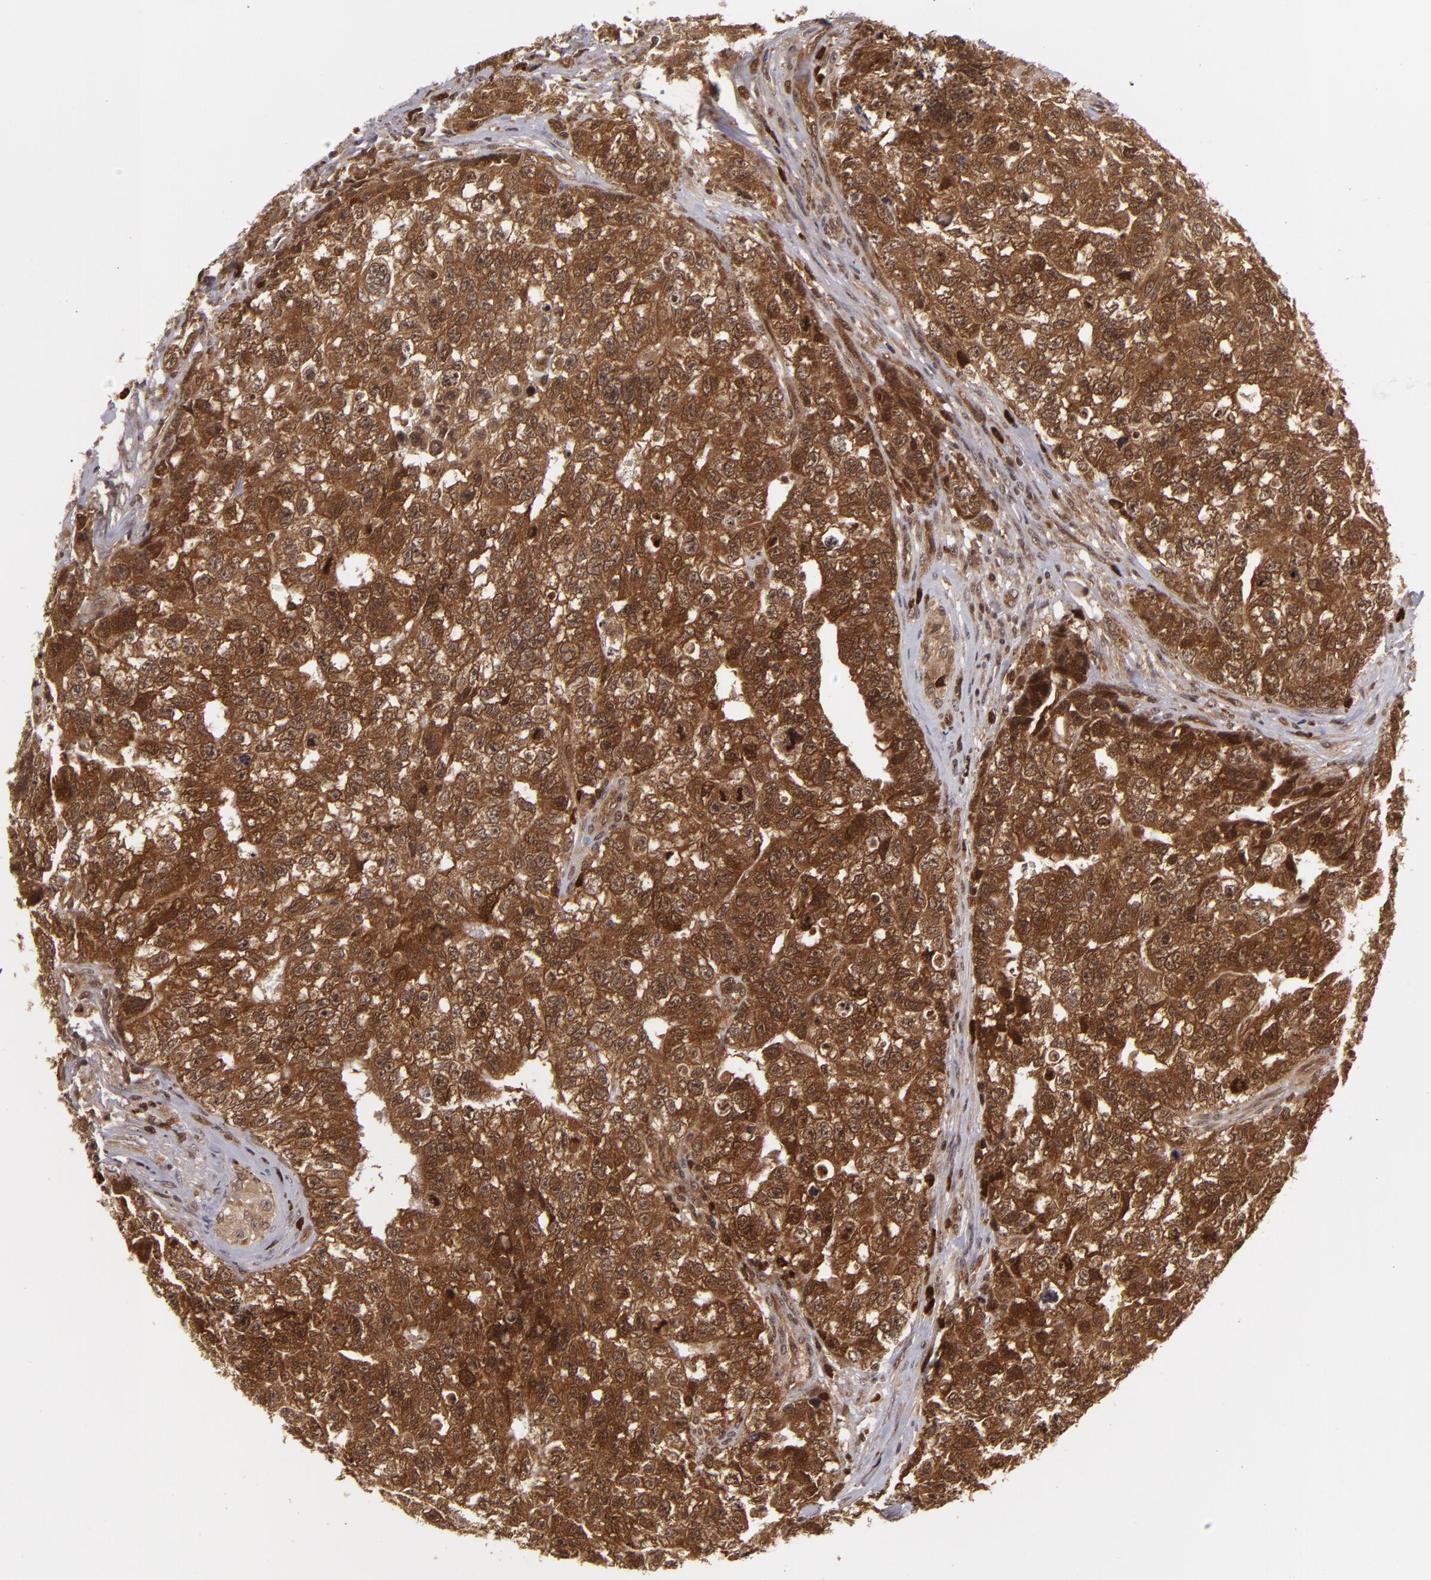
{"staining": {"intensity": "strong", "quantity": ">75%", "location": "cytoplasmic/membranous"}, "tissue": "testis cancer", "cell_type": "Tumor cells", "image_type": "cancer", "snomed": [{"axis": "morphology", "description": "Carcinoma, Embryonal, NOS"}, {"axis": "topography", "description": "Testis"}], "caption": "An image of human embryonal carcinoma (testis) stained for a protein shows strong cytoplasmic/membranous brown staining in tumor cells.", "gene": "ZBTB33", "patient": {"sex": "male", "age": 31}}